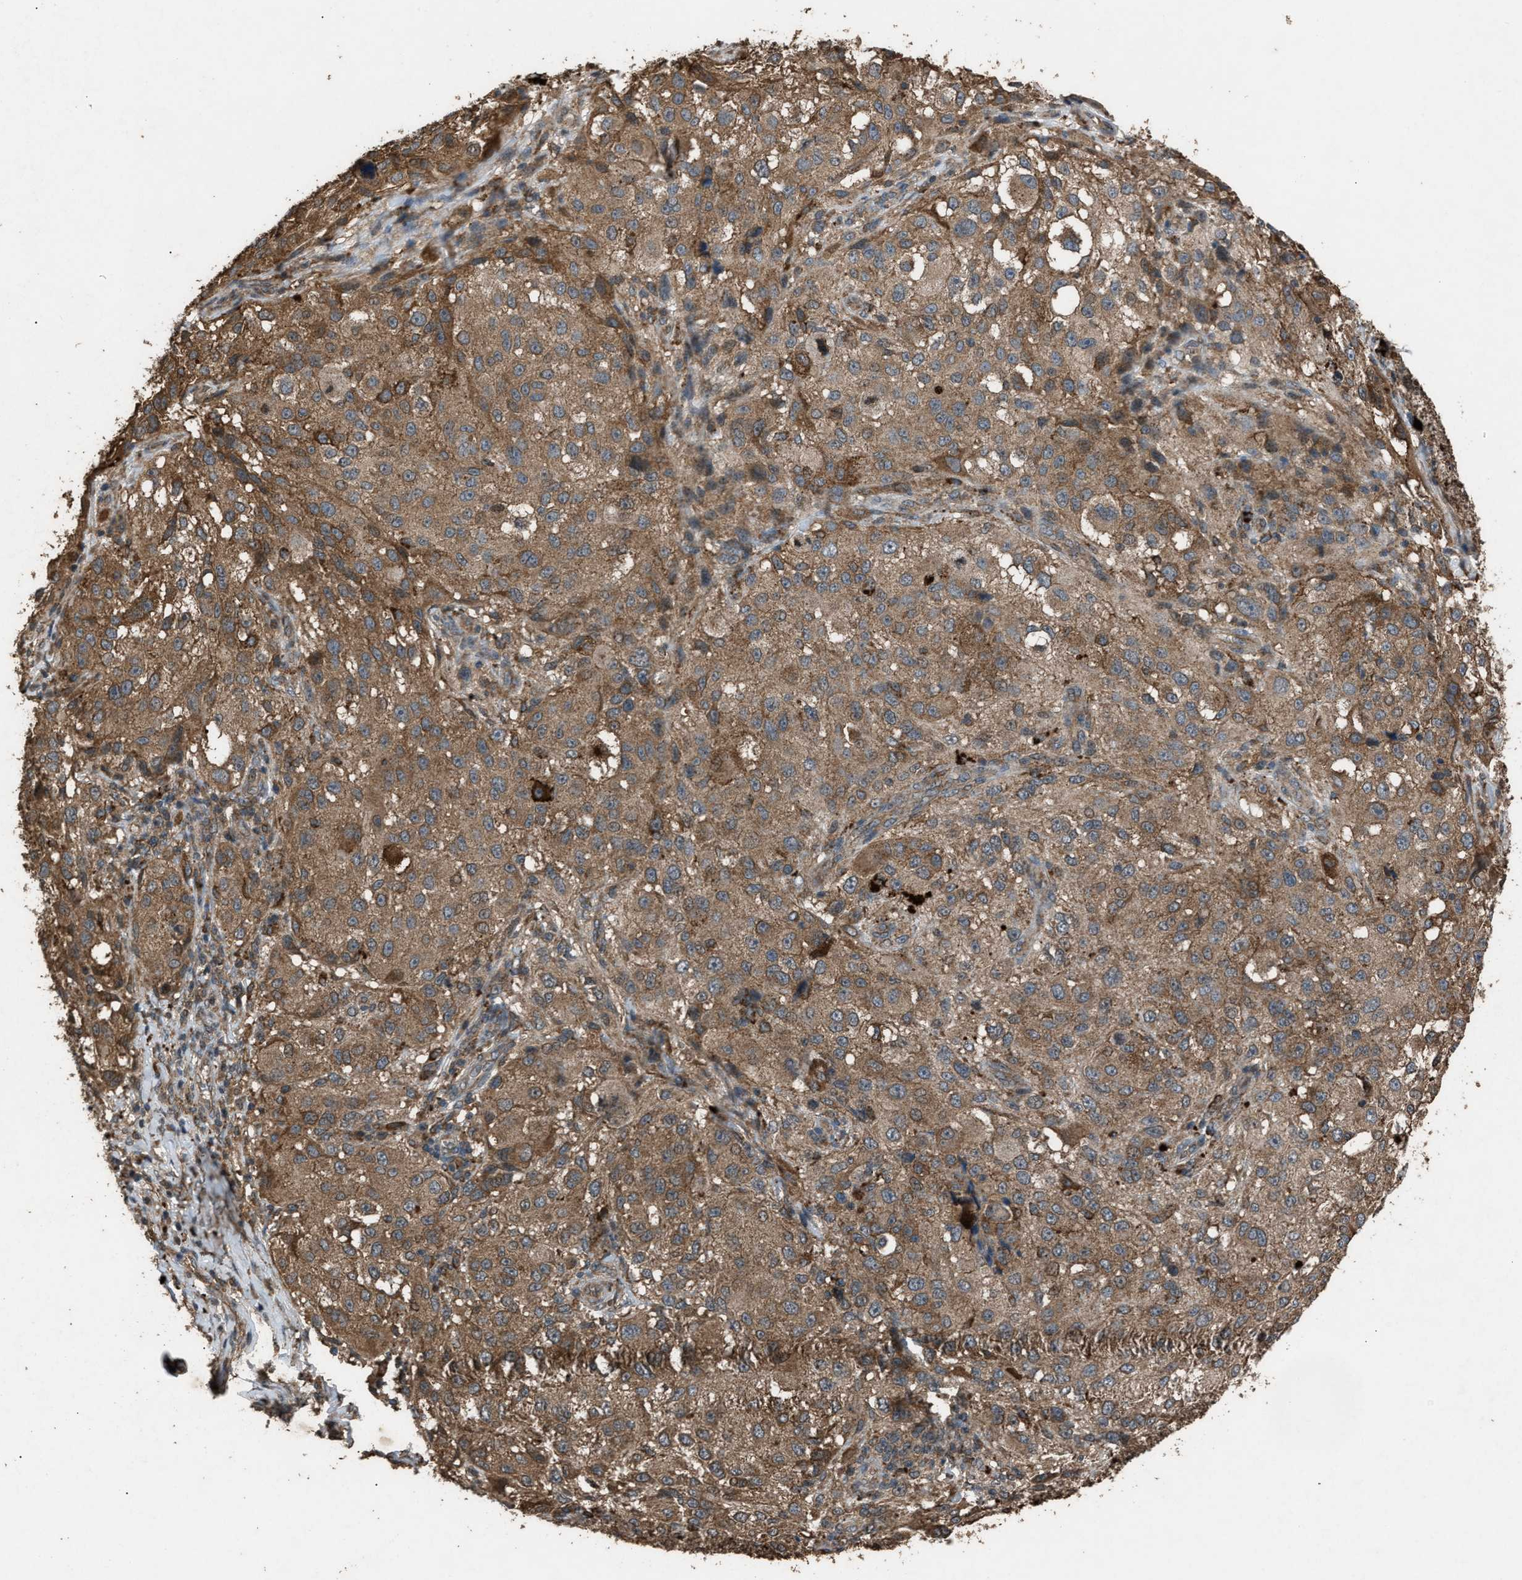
{"staining": {"intensity": "moderate", "quantity": ">75%", "location": "cytoplasmic/membranous"}, "tissue": "melanoma", "cell_type": "Tumor cells", "image_type": "cancer", "snomed": [{"axis": "morphology", "description": "Necrosis, NOS"}, {"axis": "morphology", "description": "Malignant melanoma, NOS"}, {"axis": "topography", "description": "Skin"}], "caption": "A brown stain shows moderate cytoplasmic/membranous positivity of a protein in human malignant melanoma tumor cells.", "gene": "PSMD1", "patient": {"sex": "female", "age": 87}}